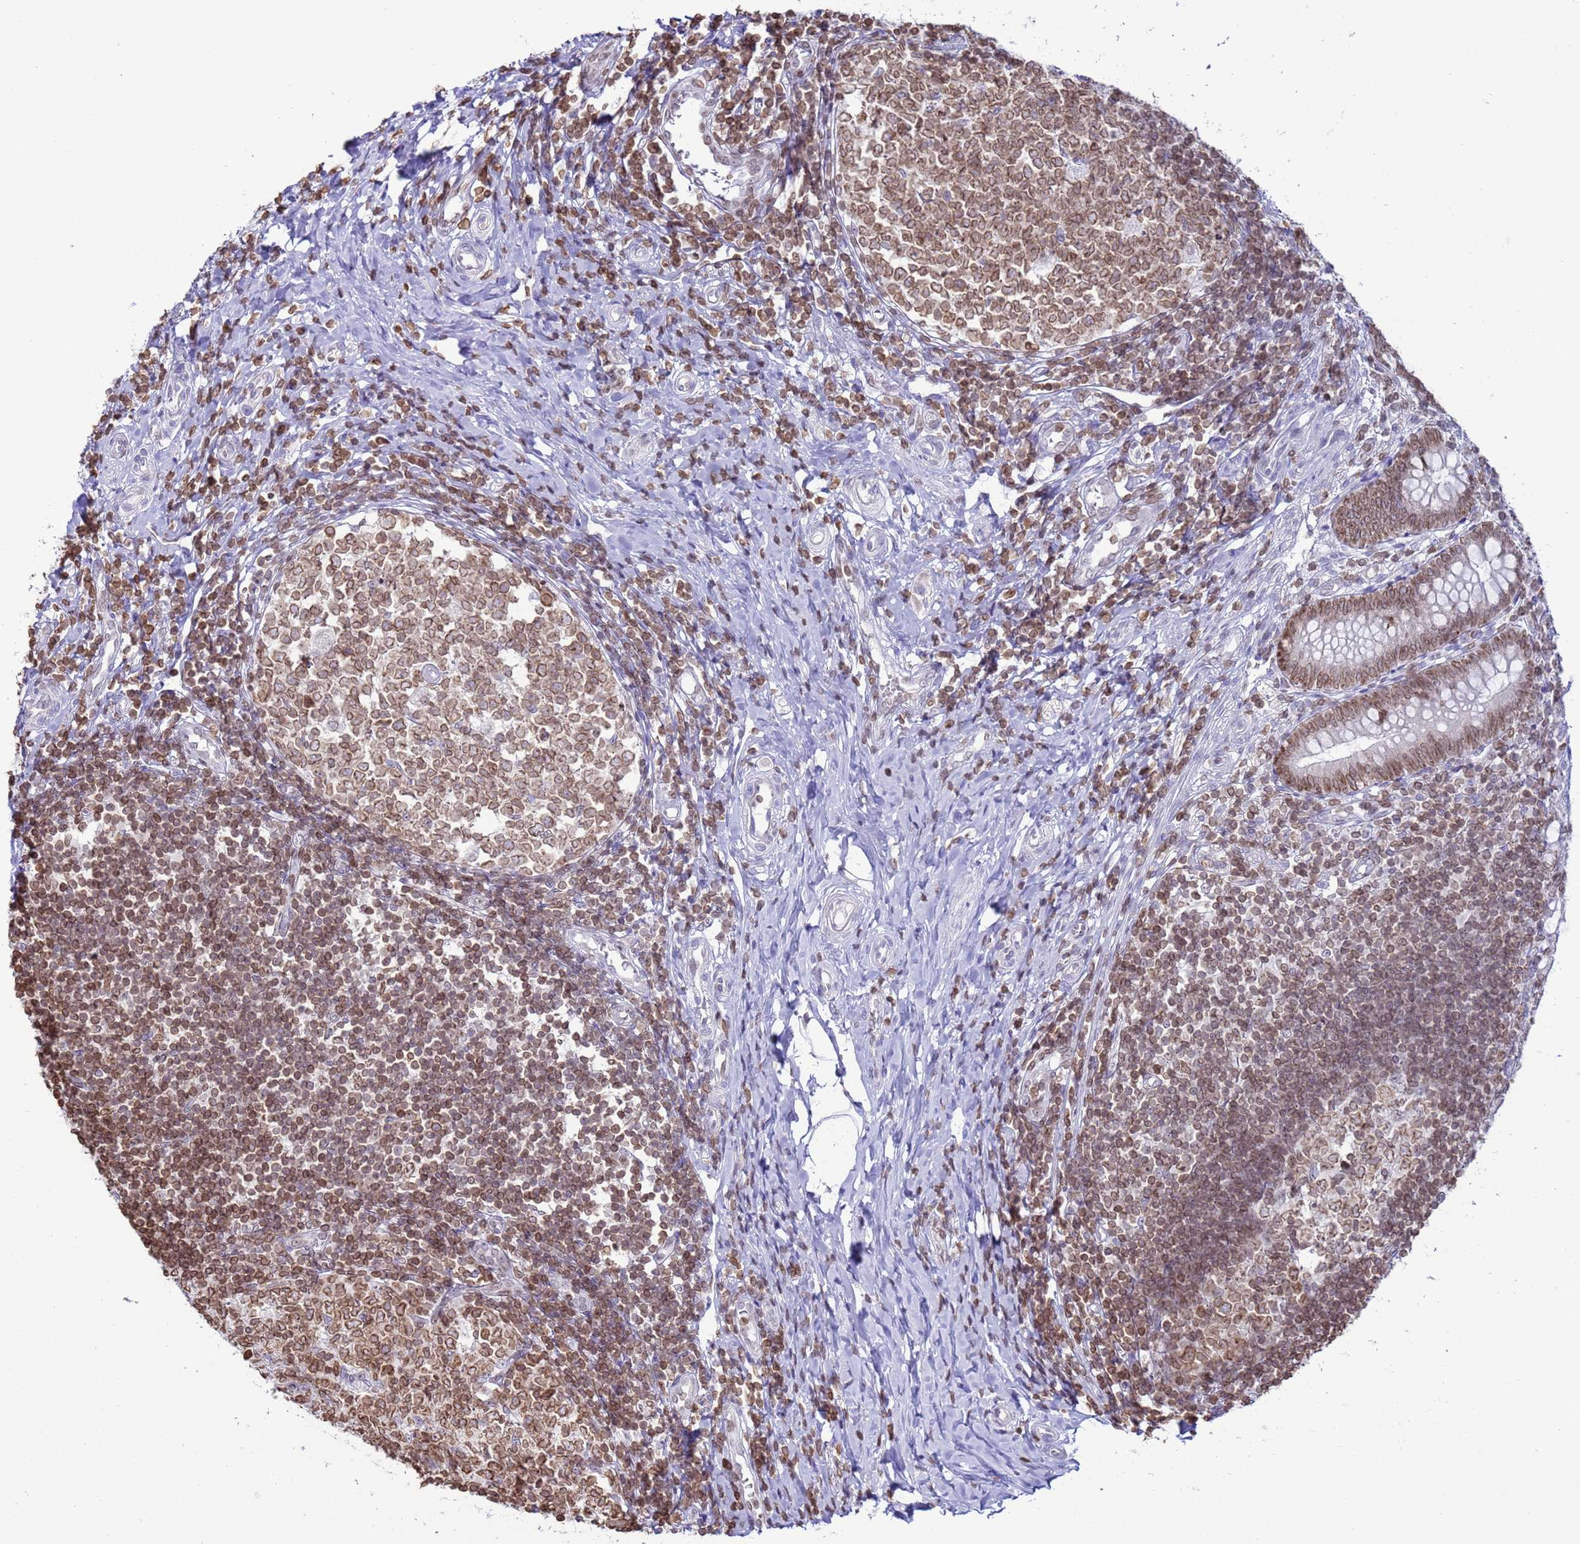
{"staining": {"intensity": "moderate", "quantity": ">75%", "location": "cytoplasmic/membranous,nuclear"}, "tissue": "appendix", "cell_type": "Glandular cells", "image_type": "normal", "snomed": [{"axis": "morphology", "description": "Normal tissue, NOS"}, {"axis": "topography", "description": "Appendix"}], "caption": "Appendix was stained to show a protein in brown. There is medium levels of moderate cytoplasmic/membranous,nuclear staining in approximately >75% of glandular cells. Immunohistochemistry (ihc) stains the protein in brown and the nuclei are stained blue.", "gene": "DHX37", "patient": {"sex": "male", "age": 14}}